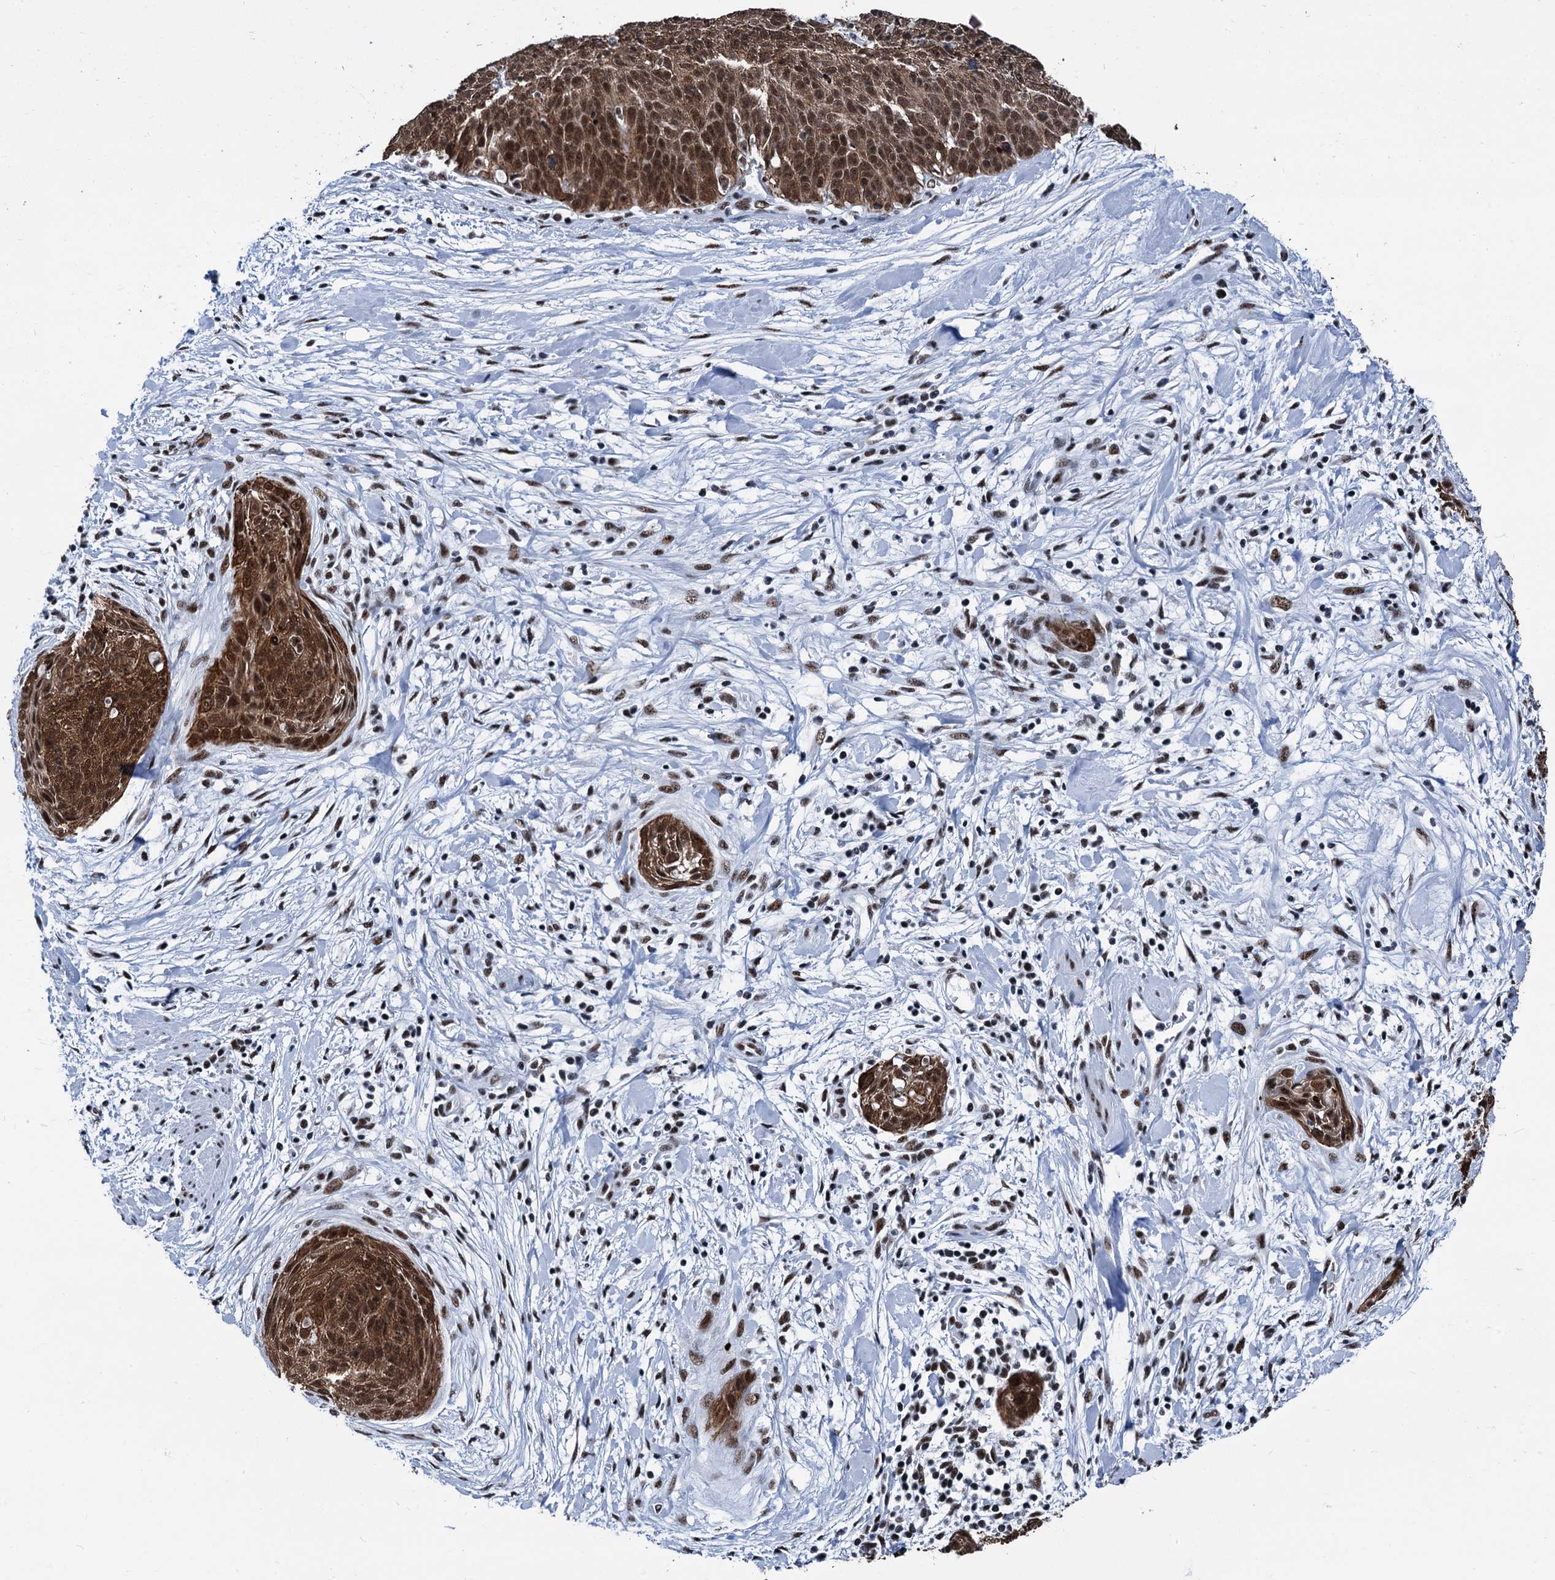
{"staining": {"intensity": "strong", "quantity": ">75%", "location": "cytoplasmic/membranous,nuclear"}, "tissue": "cervical cancer", "cell_type": "Tumor cells", "image_type": "cancer", "snomed": [{"axis": "morphology", "description": "Squamous cell carcinoma, NOS"}, {"axis": "topography", "description": "Cervix"}], "caption": "A brown stain labels strong cytoplasmic/membranous and nuclear expression of a protein in human cervical cancer tumor cells. Using DAB (3,3'-diaminobenzidine) (brown) and hematoxylin (blue) stains, captured at high magnification using brightfield microscopy.", "gene": "DDX23", "patient": {"sex": "female", "age": 55}}